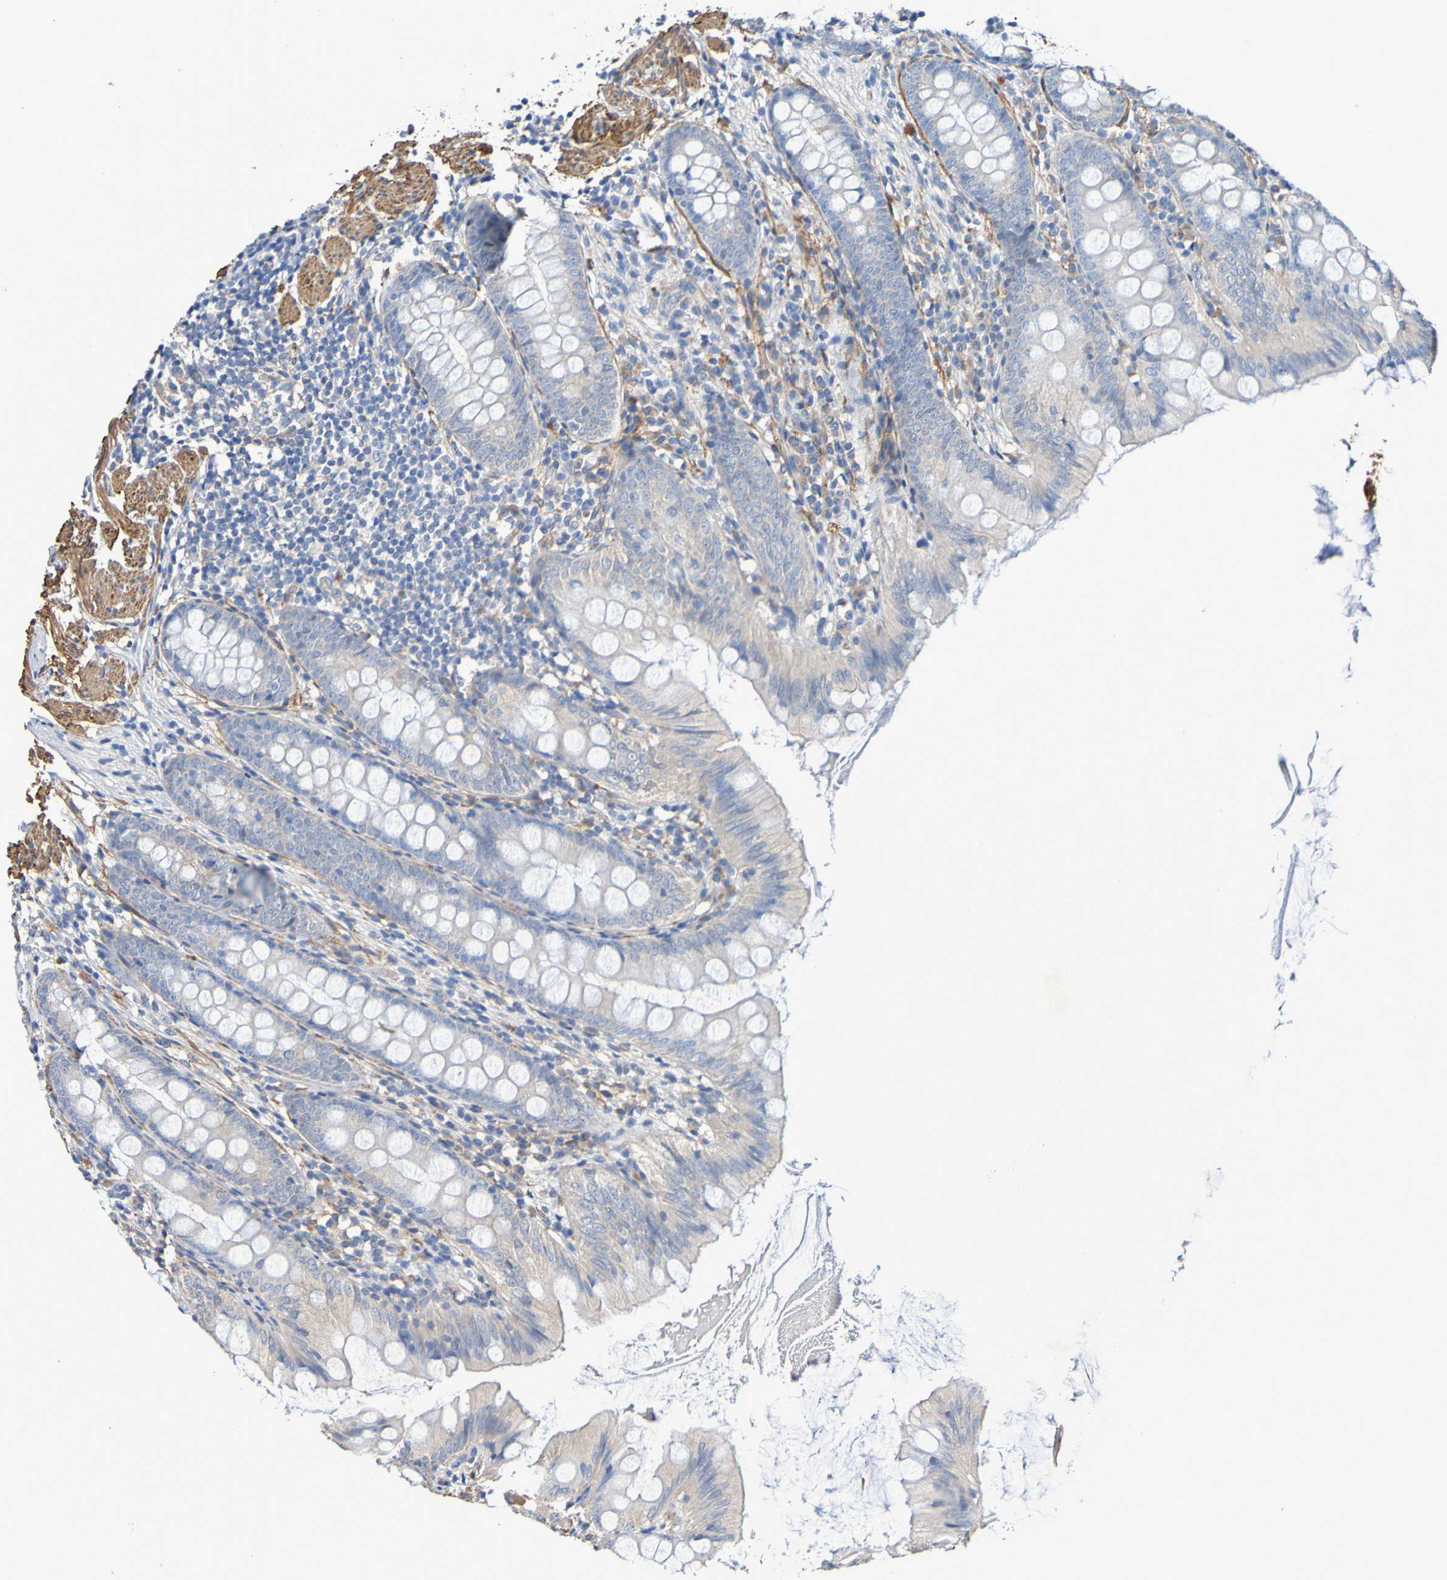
{"staining": {"intensity": "moderate", "quantity": "25%-75%", "location": "cytoplasmic/membranous"}, "tissue": "appendix", "cell_type": "Glandular cells", "image_type": "normal", "snomed": [{"axis": "morphology", "description": "Normal tissue, NOS"}, {"axis": "topography", "description": "Appendix"}], "caption": "Protein expression by IHC reveals moderate cytoplasmic/membranous positivity in approximately 25%-75% of glandular cells in unremarkable appendix.", "gene": "SRPRB", "patient": {"sex": "female", "age": 77}}